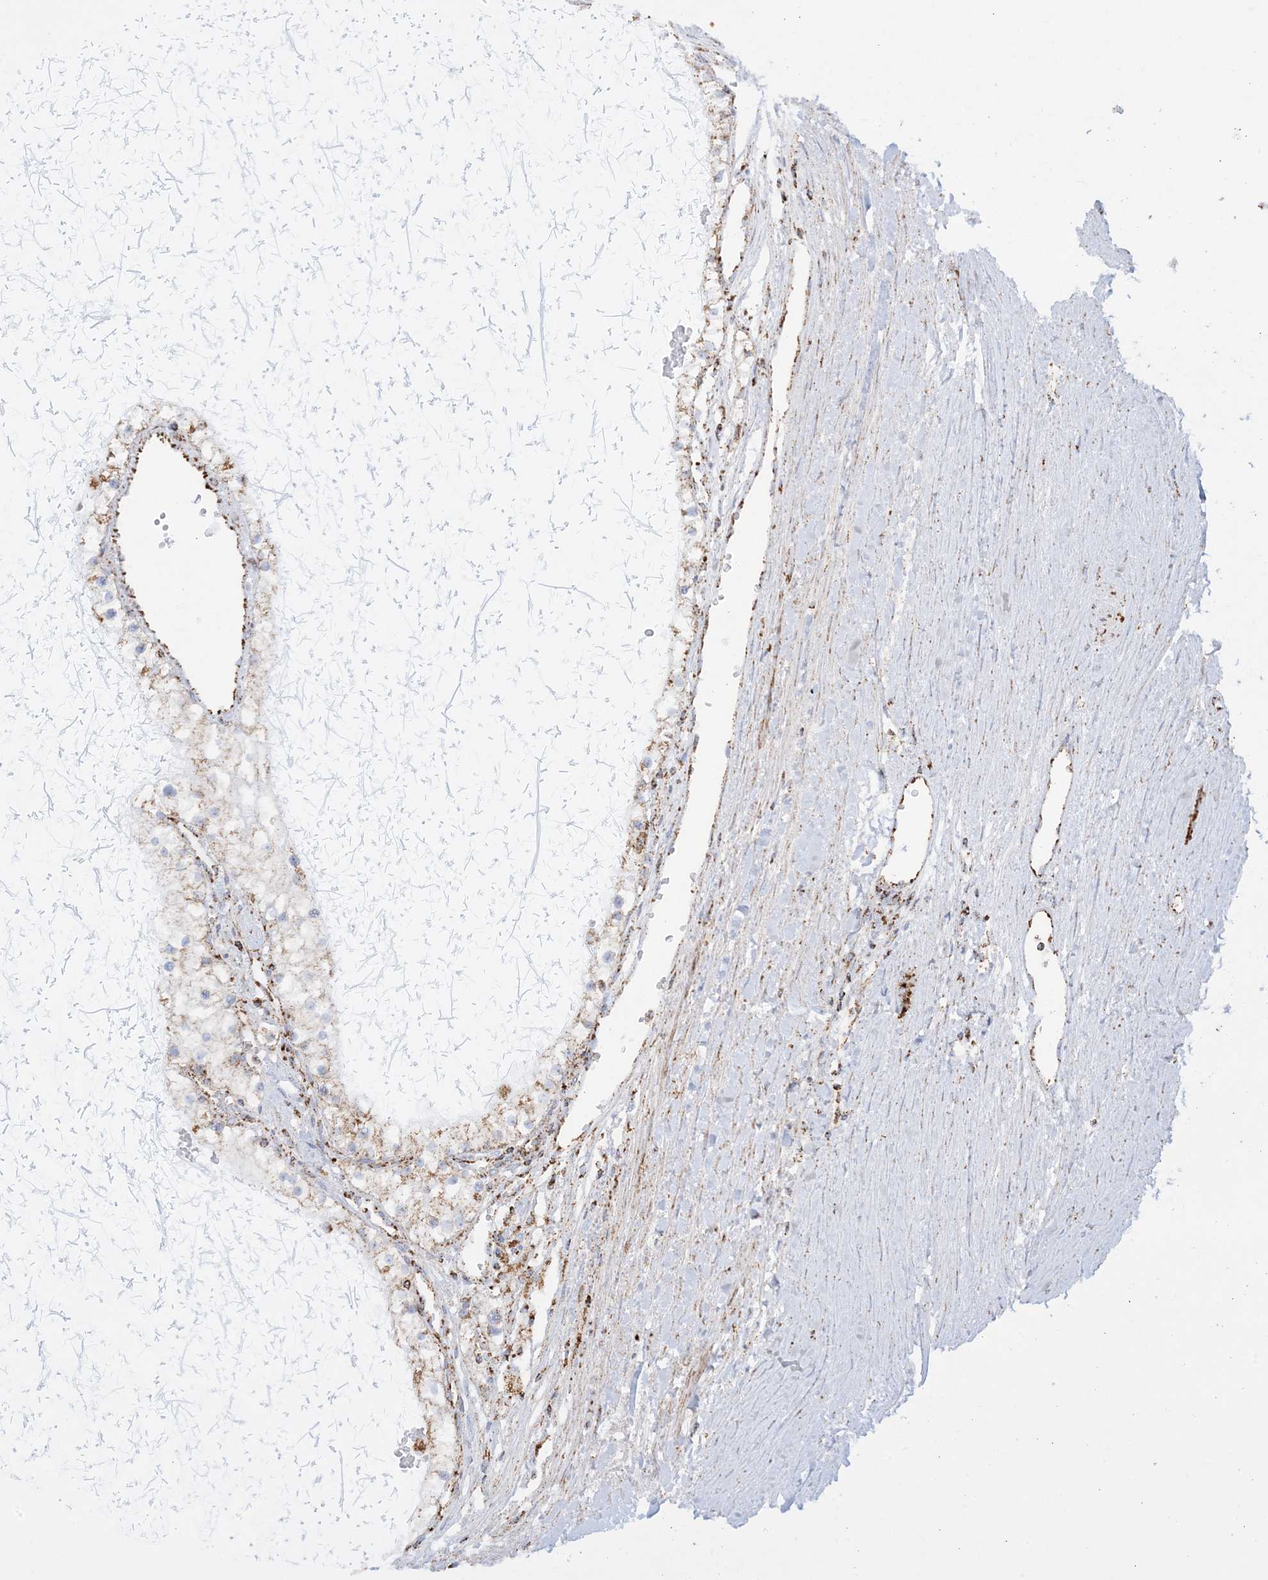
{"staining": {"intensity": "moderate", "quantity": ">75%", "location": "cytoplasmic/membranous"}, "tissue": "renal cancer", "cell_type": "Tumor cells", "image_type": "cancer", "snomed": [{"axis": "morphology", "description": "Normal tissue, NOS"}, {"axis": "morphology", "description": "Adenocarcinoma, NOS"}, {"axis": "topography", "description": "Kidney"}], "caption": "An image of renal cancer (adenocarcinoma) stained for a protein displays moderate cytoplasmic/membranous brown staining in tumor cells. (brown staining indicates protein expression, while blue staining denotes nuclei).", "gene": "MRPS36", "patient": {"sex": "male", "age": 68}}